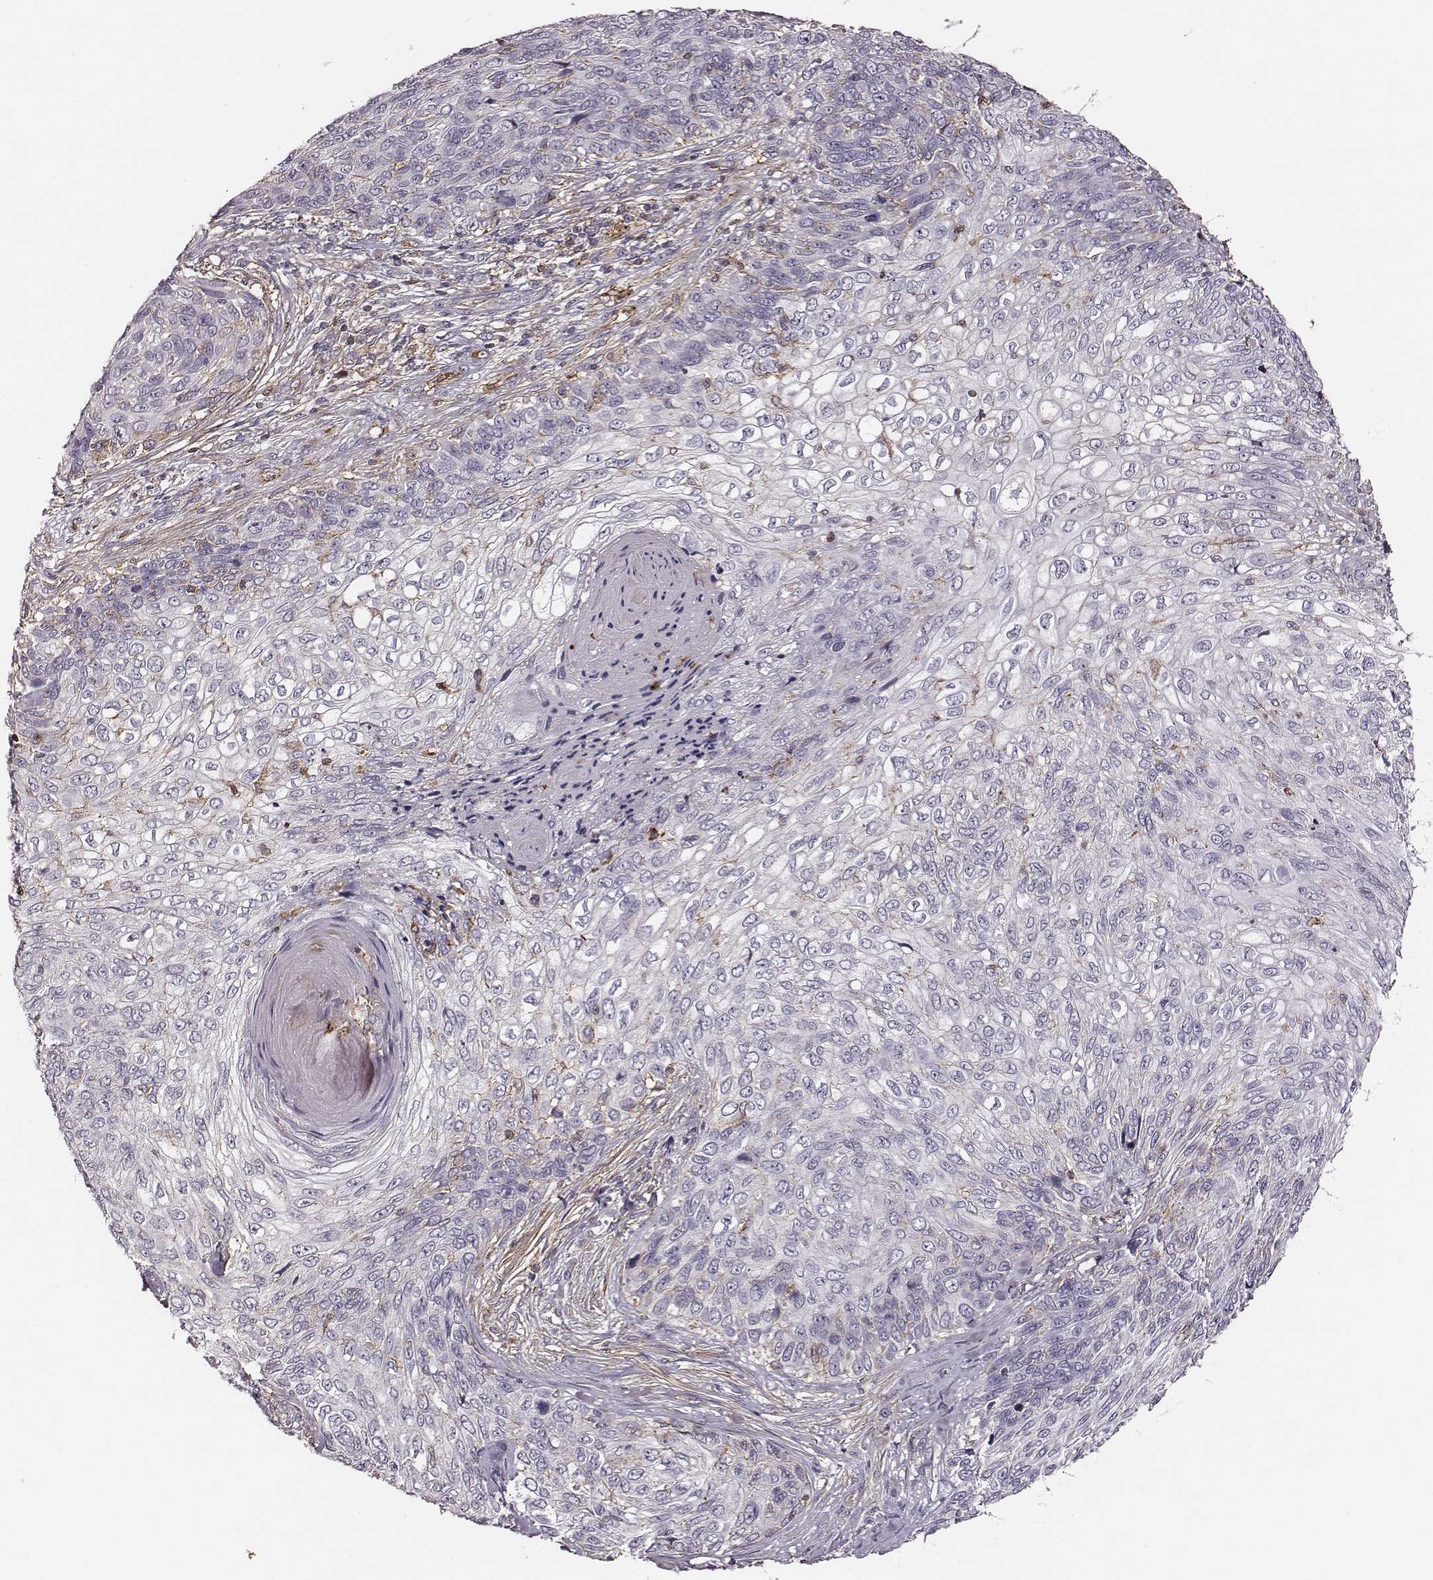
{"staining": {"intensity": "negative", "quantity": "none", "location": "none"}, "tissue": "skin cancer", "cell_type": "Tumor cells", "image_type": "cancer", "snomed": [{"axis": "morphology", "description": "Squamous cell carcinoma, NOS"}, {"axis": "topography", "description": "Skin"}], "caption": "Tumor cells show no significant staining in skin squamous cell carcinoma. (Immunohistochemistry (ihc), brightfield microscopy, high magnification).", "gene": "ZYX", "patient": {"sex": "male", "age": 92}}